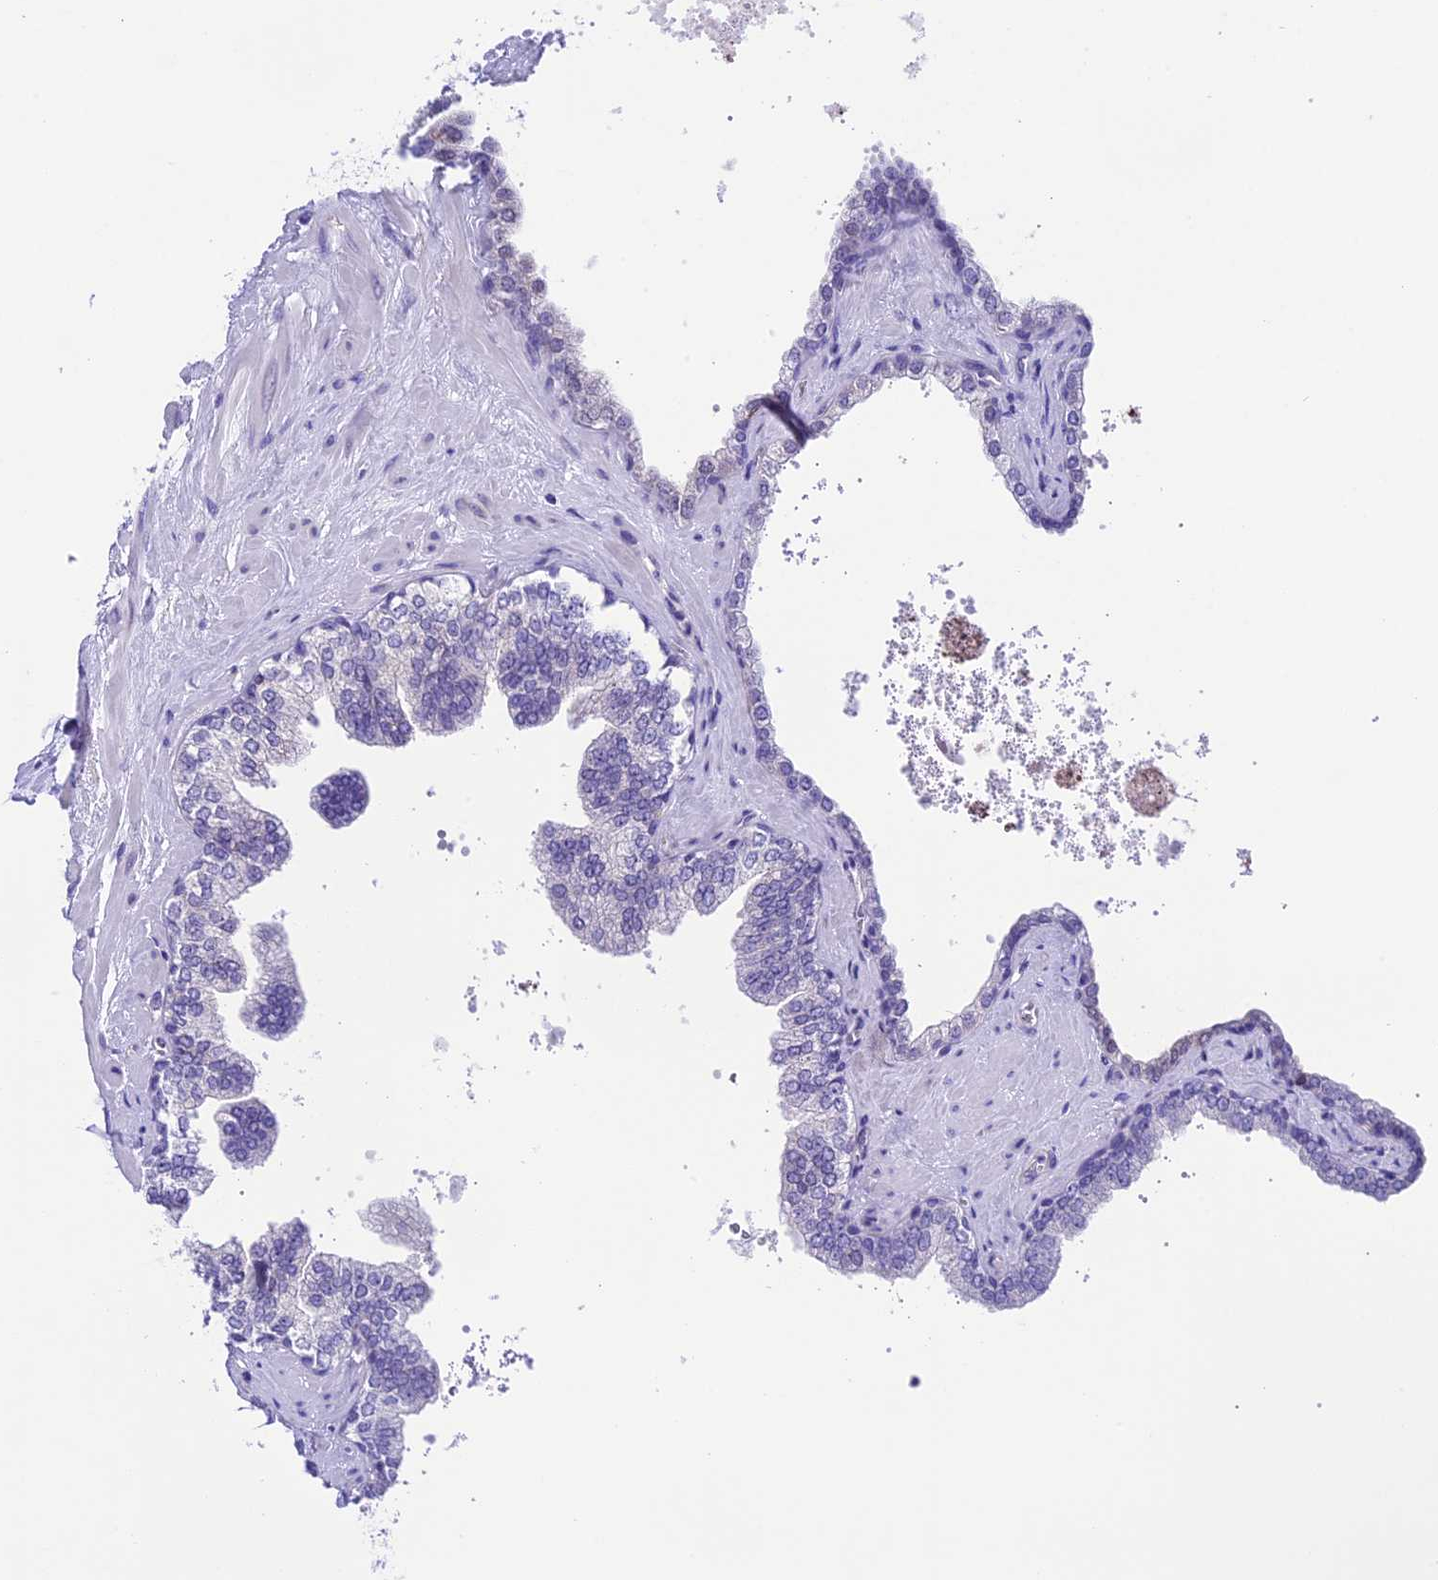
{"staining": {"intensity": "negative", "quantity": "none", "location": "none"}, "tissue": "prostate", "cell_type": "Glandular cells", "image_type": "normal", "snomed": [{"axis": "morphology", "description": "Normal tissue, NOS"}, {"axis": "topography", "description": "Prostate"}], "caption": "A micrograph of human prostate is negative for staining in glandular cells. (Immunohistochemistry (ihc), brightfield microscopy, high magnification).", "gene": "PRR15", "patient": {"sex": "male", "age": 60}}